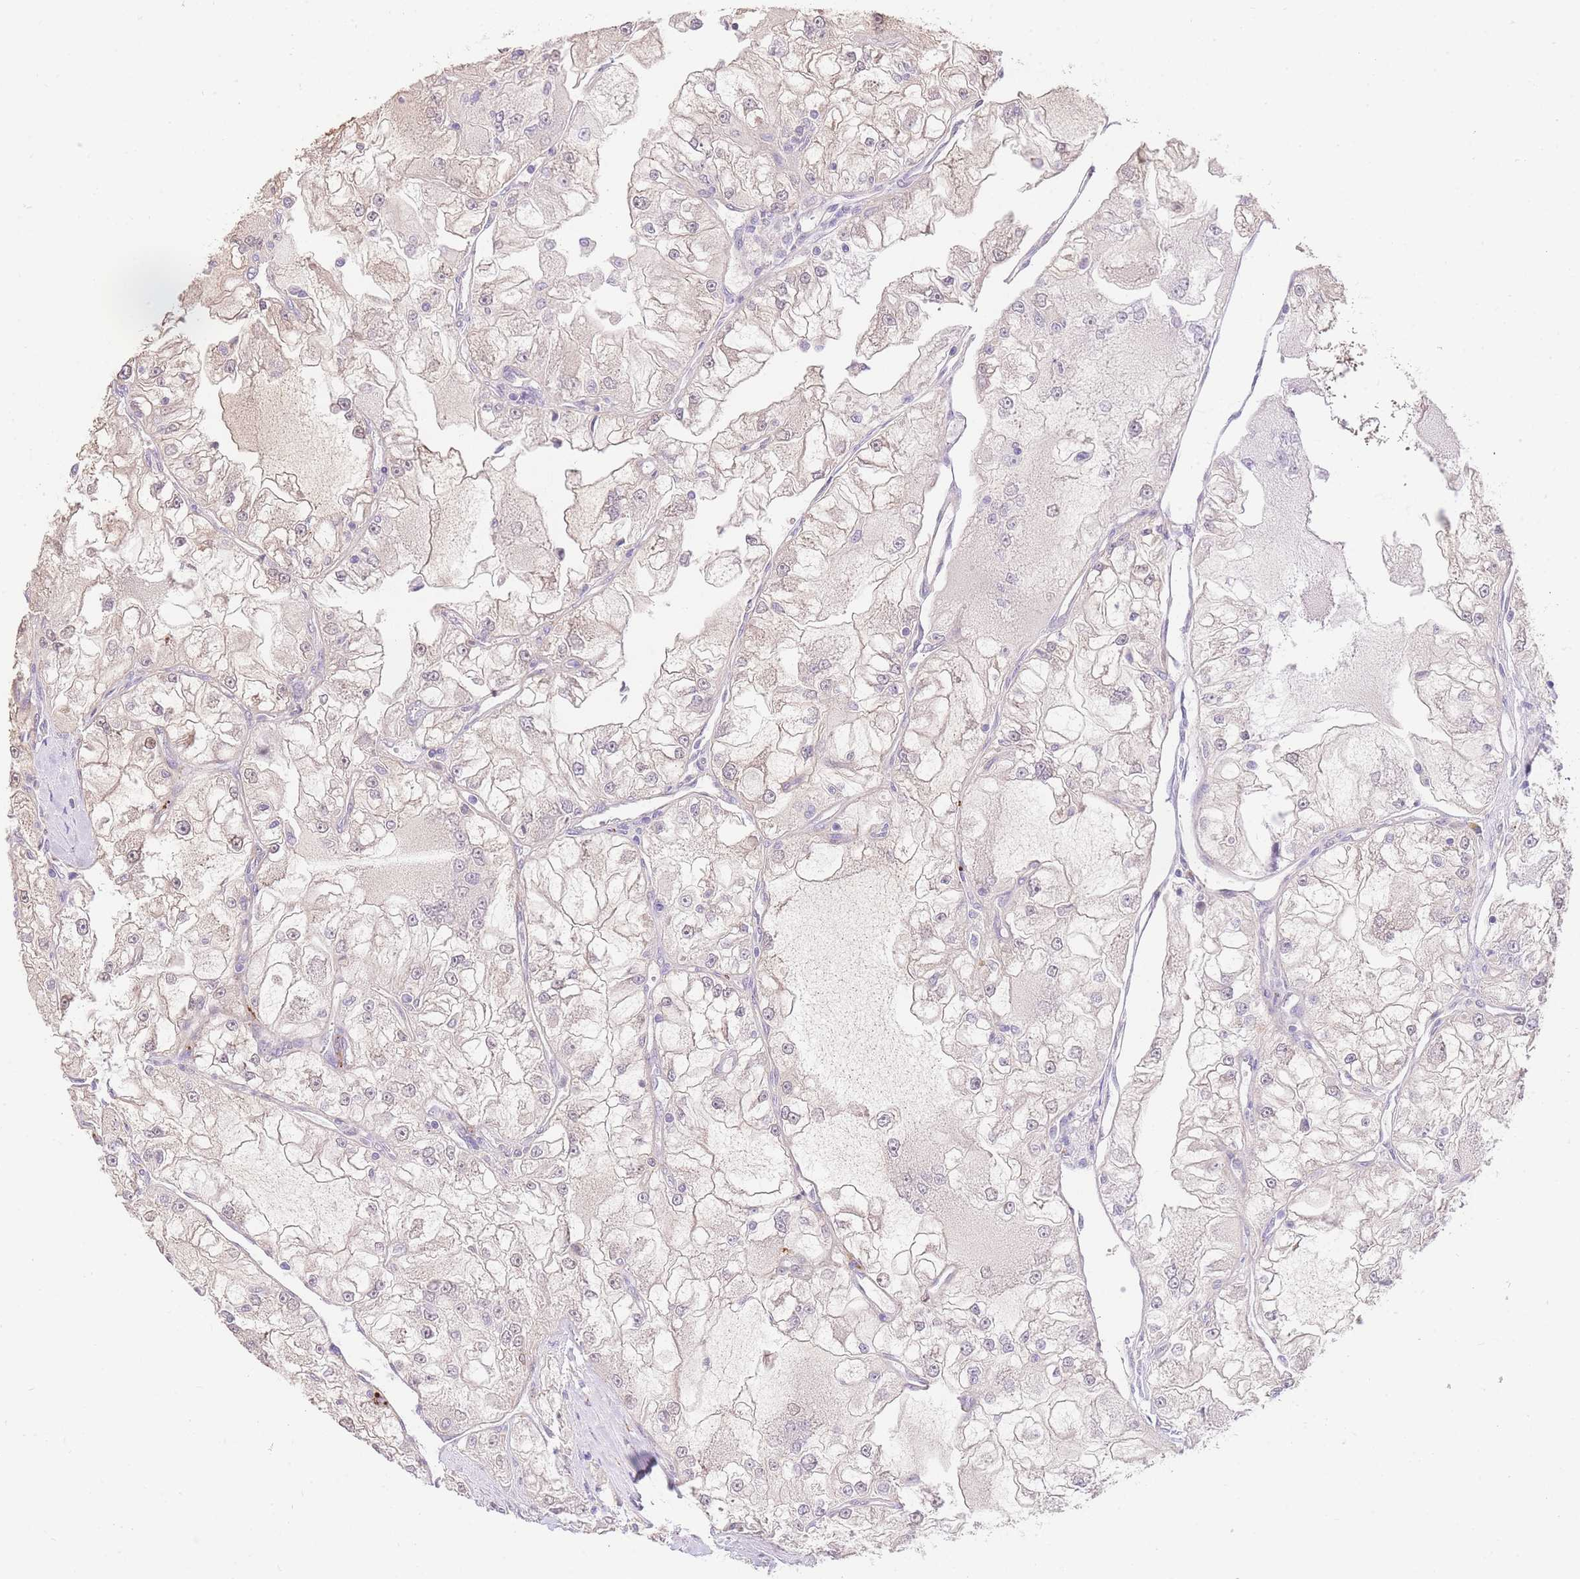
{"staining": {"intensity": "negative", "quantity": "none", "location": "none"}, "tissue": "renal cancer", "cell_type": "Tumor cells", "image_type": "cancer", "snomed": [{"axis": "morphology", "description": "Adenocarcinoma, NOS"}, {"axis": "topography", "description": "Kidney"}], "caption": "This is an immunohistochemistry image of adenocarcinoma (renal). There is no expression in tumor cells.", "gene": "UBXN7", "patient": {"sex": "female", "age": 72}}